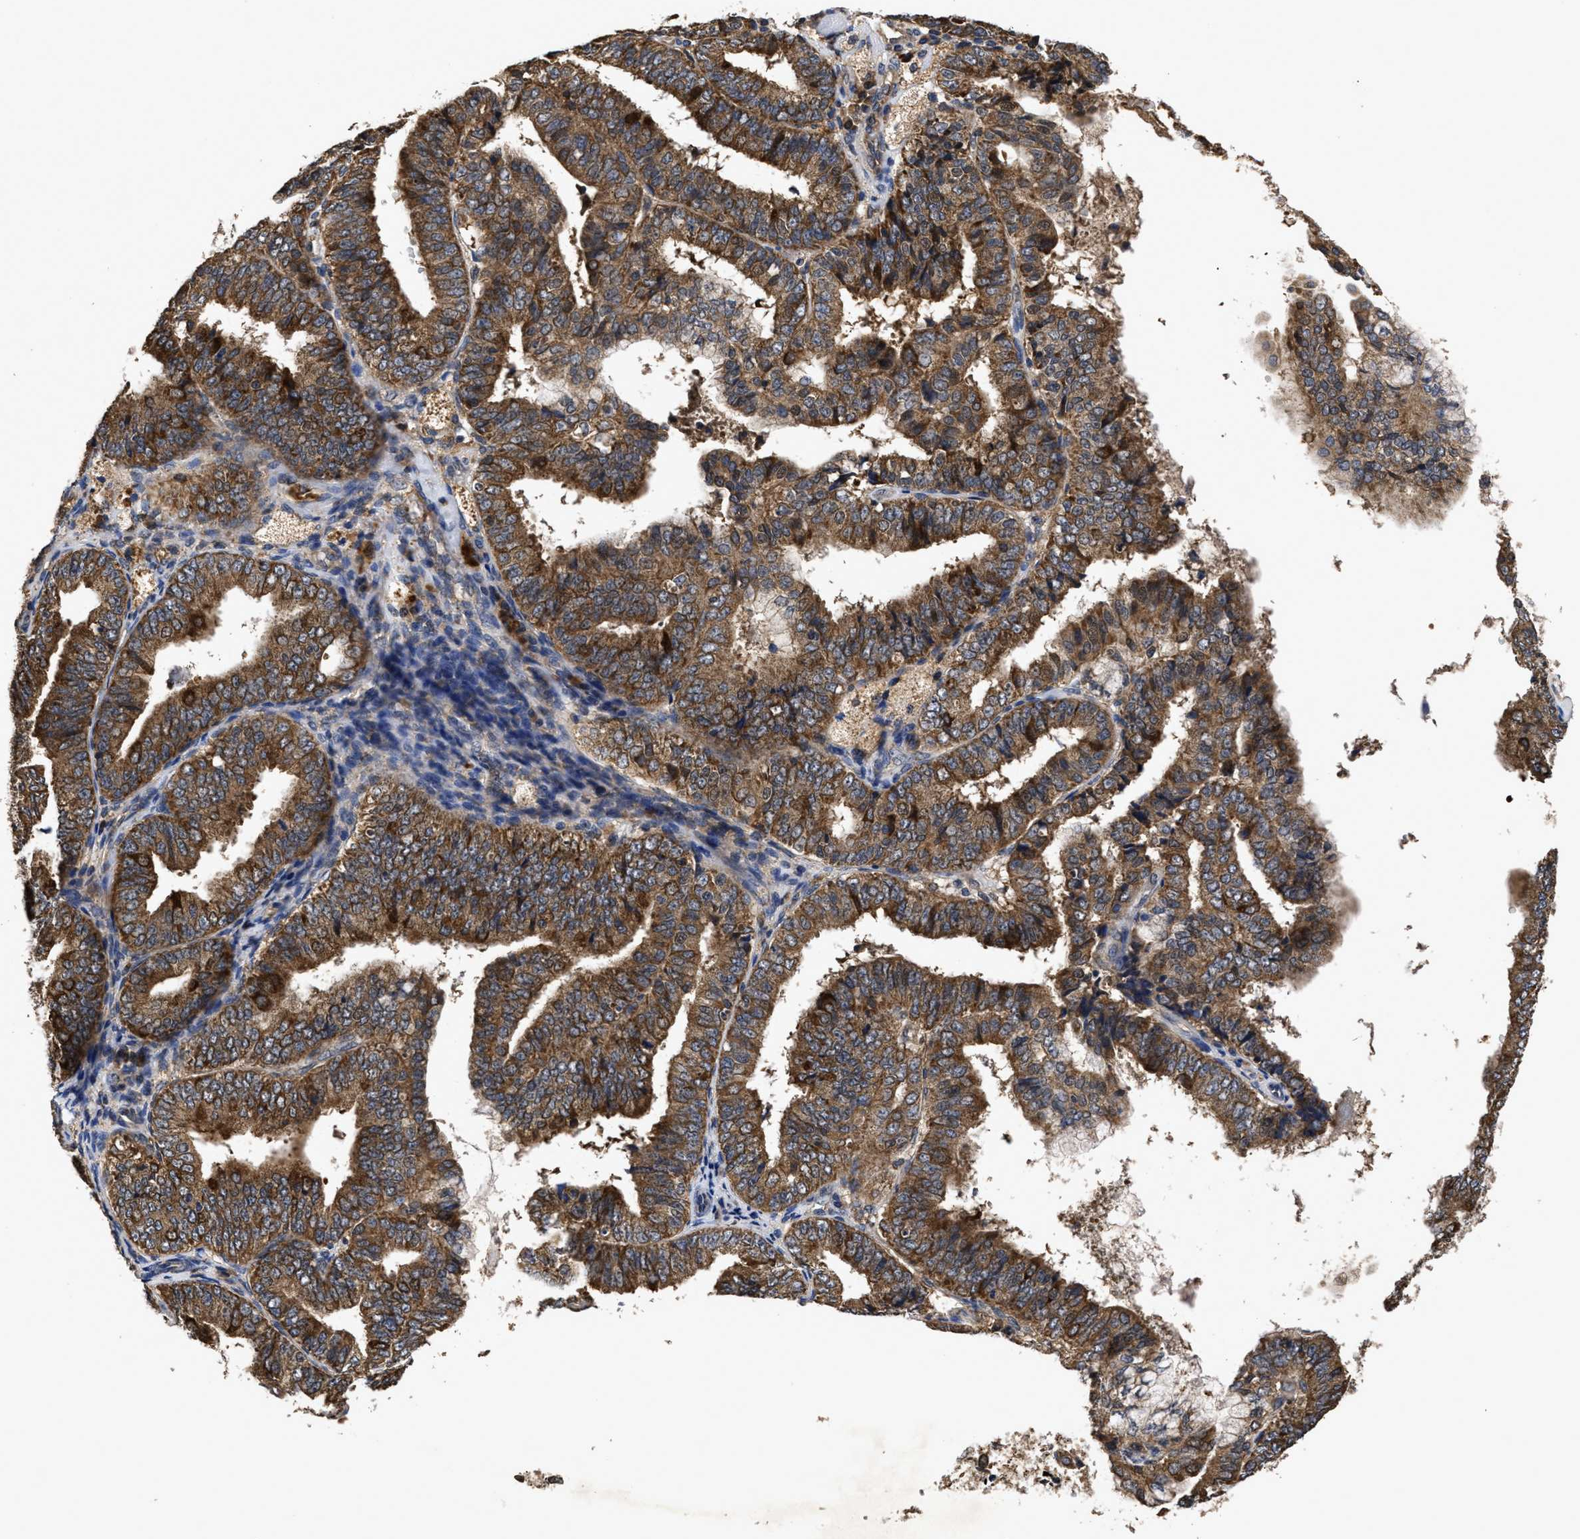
{"staining": {"intensity": "moderate", "quantity": ">75%", "location": "cytoplasmic/membranous"}, "tissue": "endometrial cancer", "cell_type": "Tumor cells", "image_type": "cancer", "snomed": [{"axis": "morphology", "description": "Adenocarcinoma, NOS"}, {"axis": "topography", "description": "Endometrium"}], "caption": "This micrograph shows endometrial cancer stained with IHC to label a protein in brown. The cytoplasmic/membranous of tumor cells show moderate positivity for the protein. Nuclei are counter-stained blue.", "gene": "LRRC3", "patient": {"sex": "female", "age": 63}}